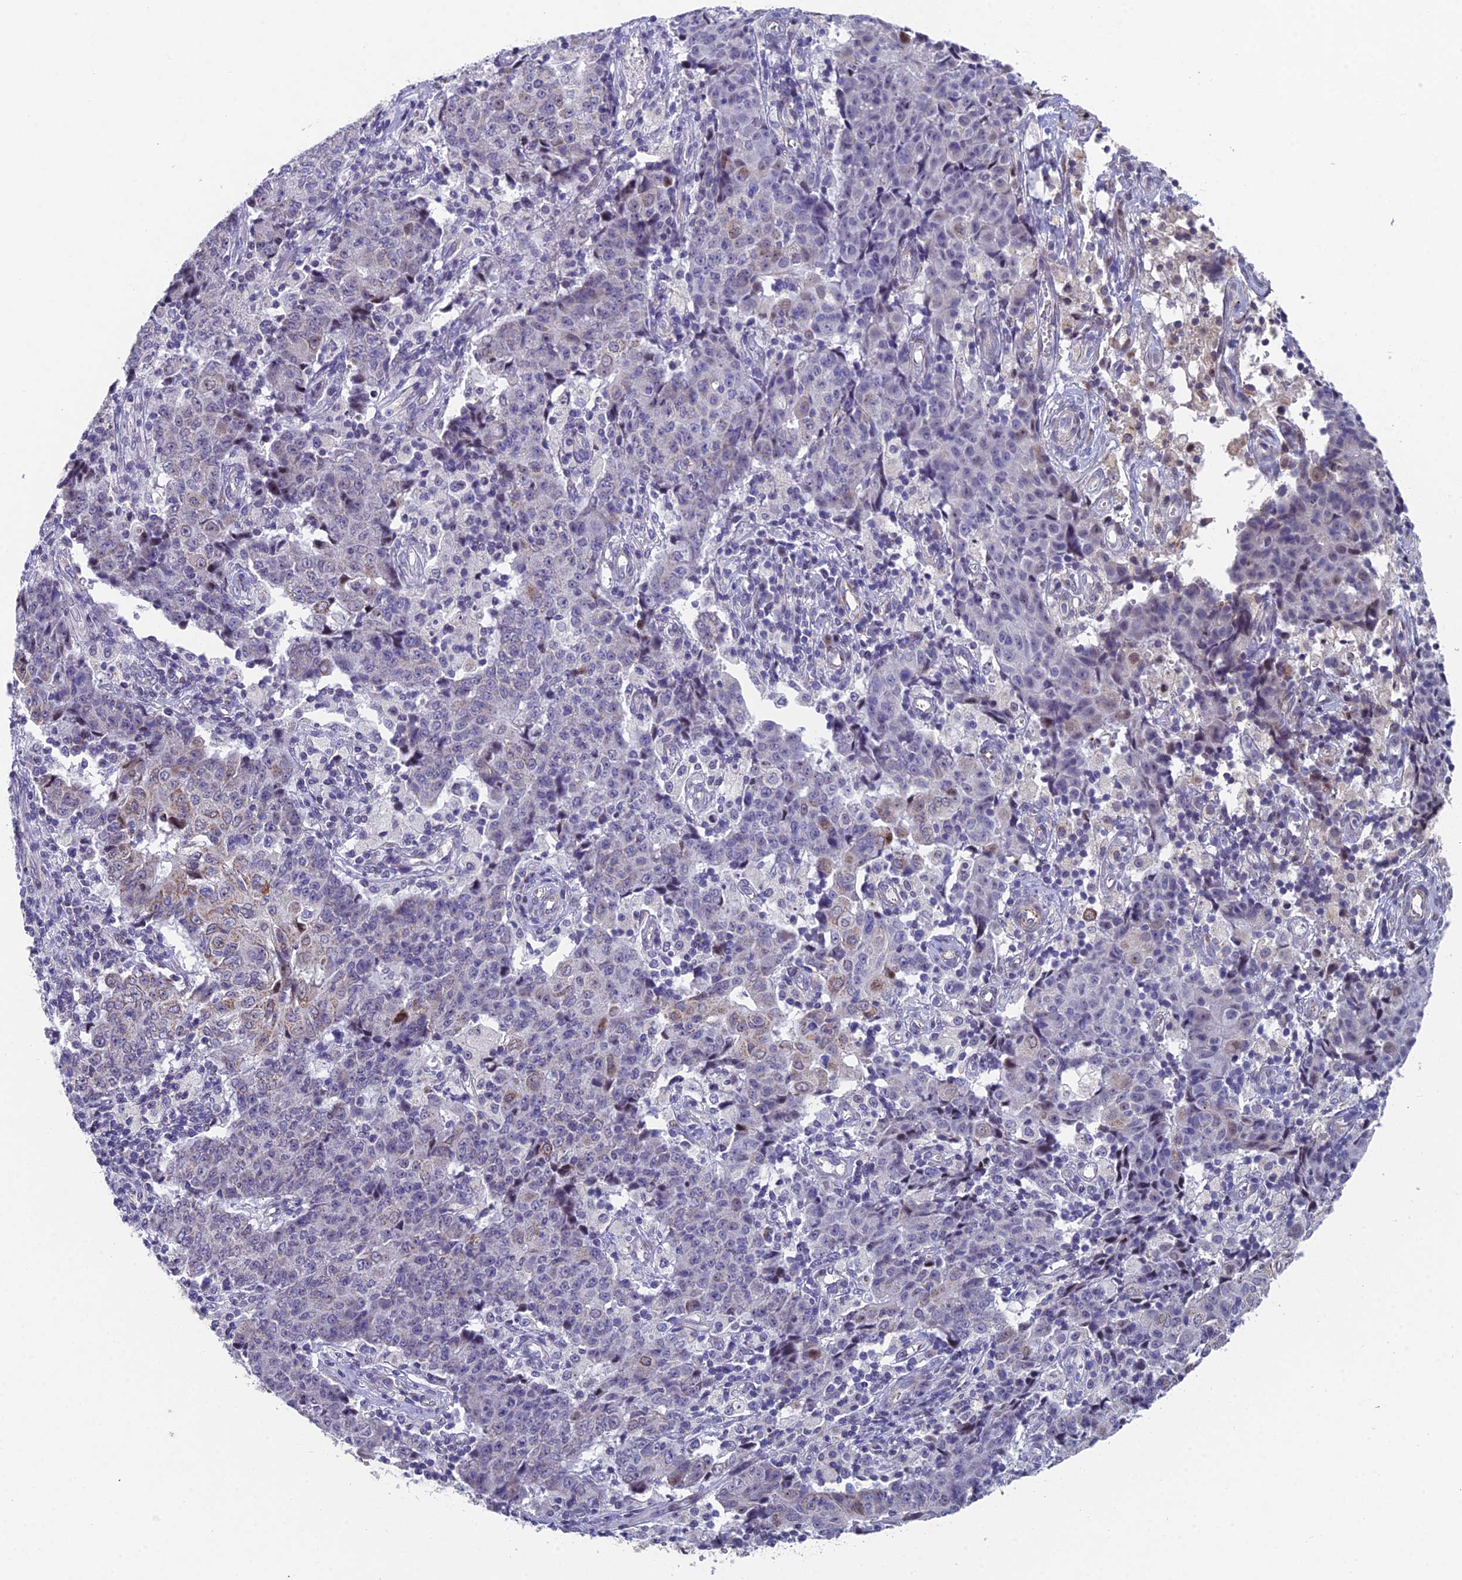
{"staining": {"intensity": "negative", "quantity": "none", "location": "none"}, "tissue": "ovarian cancer", "cell_type": "Tumor cells", "image_type": "cancer", "snomed": [{"axis": "morphology", "description": "Carcinoma, endometroid"}, {"axis": "topography", "description": "Ovary"}], "caption": "A histopathology image of ovarian endometroid carcinoma stained for a protein shows no brown staining in tumor cells.", "gene": "XKR9", "patient": {"sex": "female", "age": 42}}